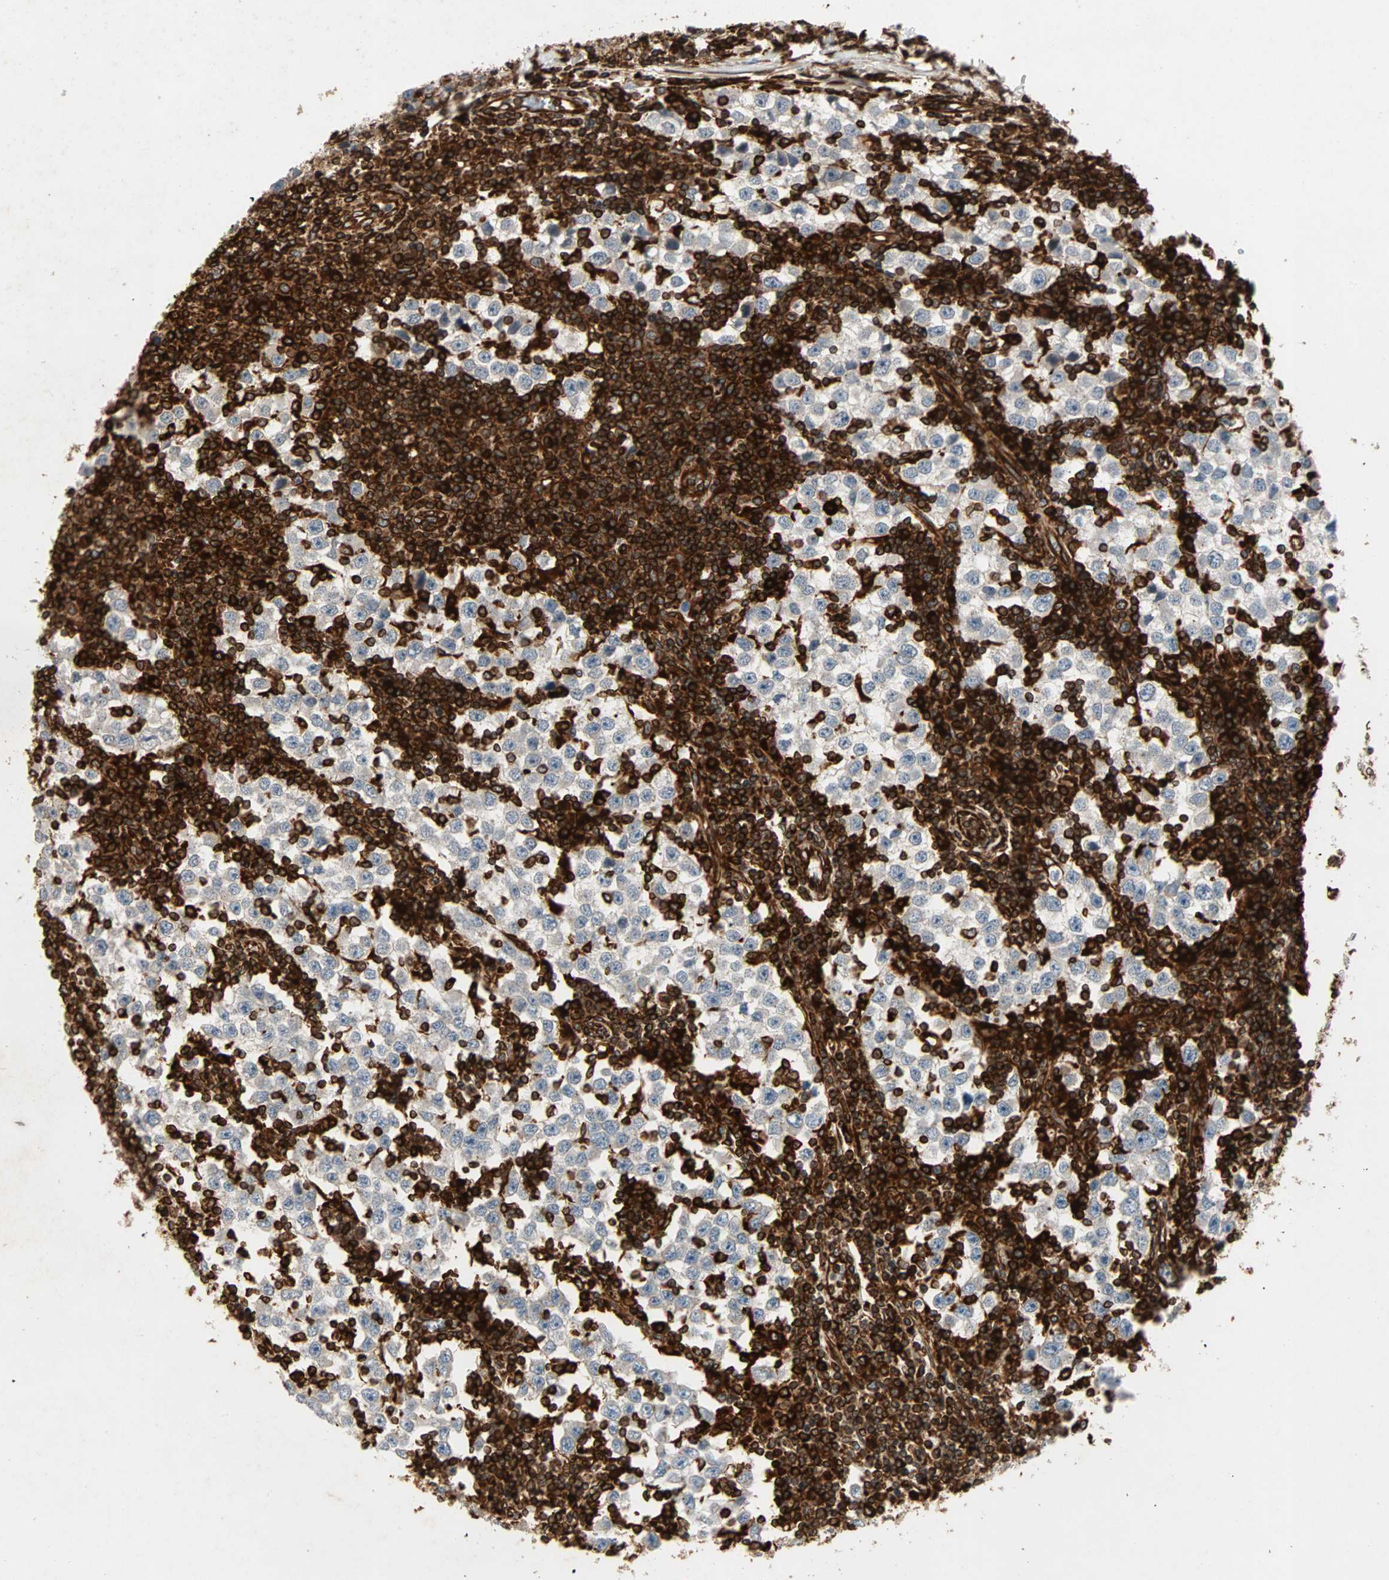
{"staining": {"intensity": "weak", "quantity": ">75%", "location": "cytoplasmic/membranous"}, "tissue": "testis cancer", "cell_type": "Tumor cells", "image_type": "cancer", "snomed": [{"axis": "morphology", "description": "Seminoma, NOS"}, {"axis": "topography", "description": "Testis"}], "caption": "Immunohistochemistry (IHC) image of testis cancer stained for a protein (brown), which shows low levels of weak cytoplasmic/membranous expression in about >75% of tumor cells.", "gene": "TAPBP", "patient": {"sex": "male", "age": 65}}